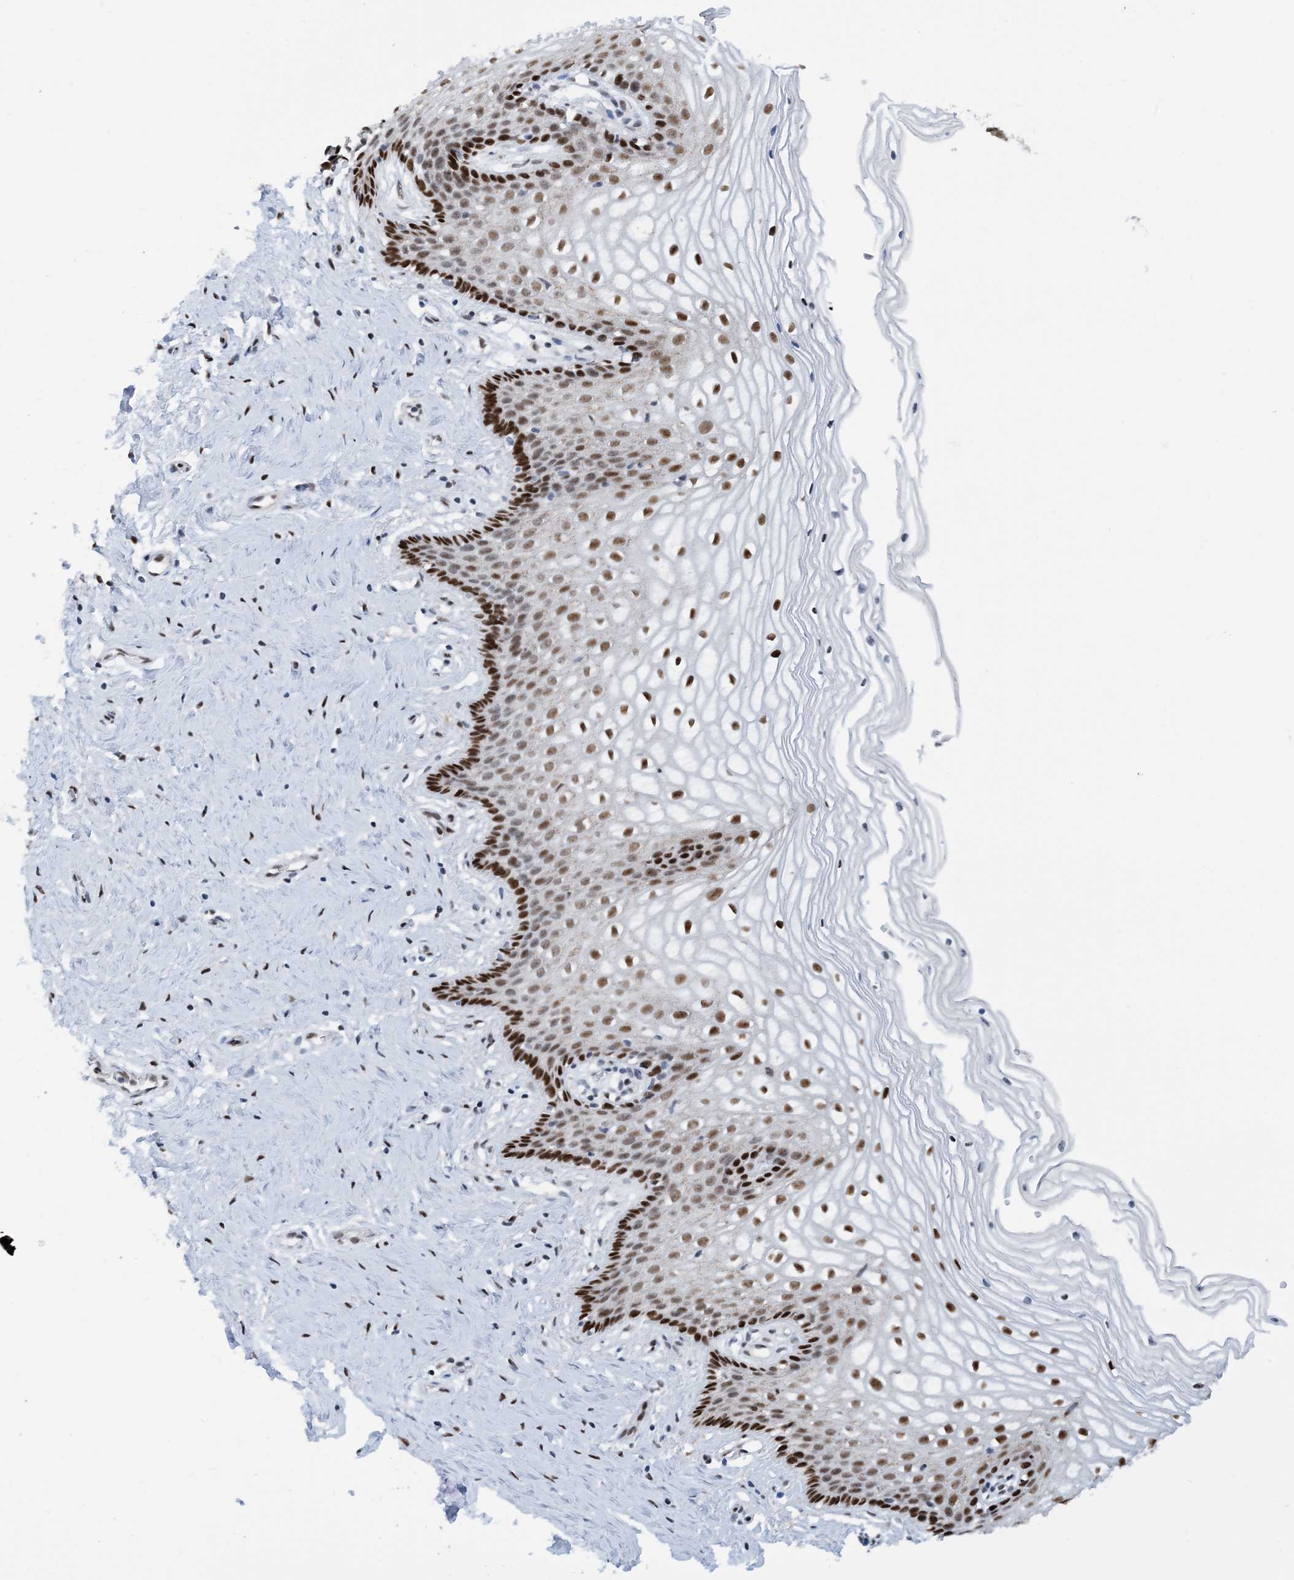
{"staining": {"intensity": "strong", "quantity": ">75%", "location": "nuclear"}, "tissue": "cervix", "cell_type": "Glandular cells", "image_type": "normal", "snomed": [{"axis": "morphology", "description": "Normal tissue, NOS"}, {"axis": "topography", "description": "Cervix"}], "caption": "Immunohistochemistry (IHC) photomicrograph of unremarkable human cervix stained for a protein (brown), which reveals high levels of strong nuclear positivity in approximately >75% of glandular cells.", "gene": "HEMK1", "patient": {"sex": "female", "age": 33}}